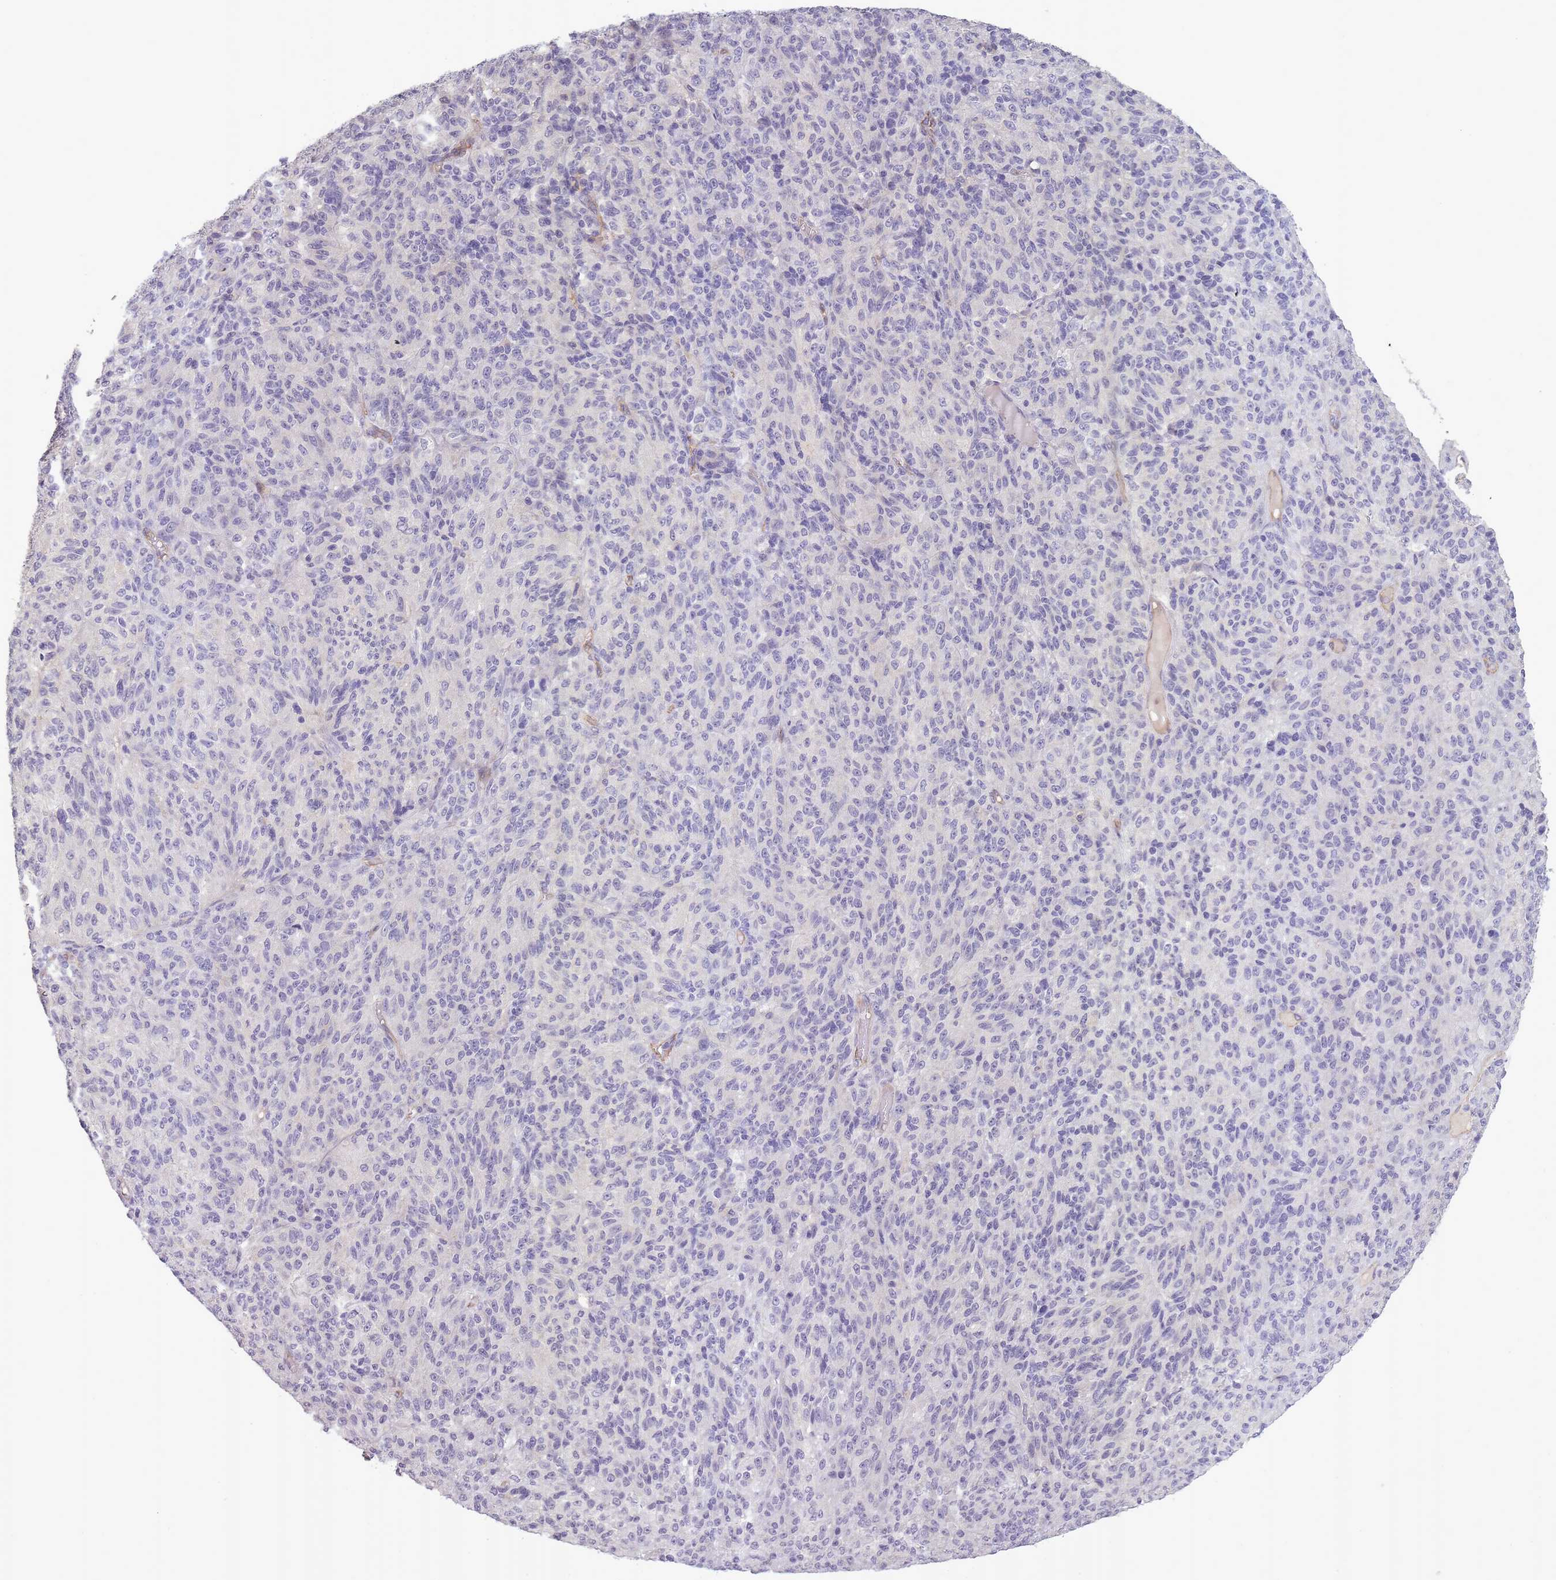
{"staining": {"intensity": "negative", "quantity": "none", "location": "none"}, "tissue": "melanoma", "cell_type": "Tumor cells", "image_type": "cancer", "snomed": [{"axis": "morphology", "description": "Malignant melanoma, Metastatic site"}, {"axis": "topography", "description": "Brain"}], "caption": "An image of malignant melanoma (metastatic site) stained for a protein shows no brown staining in tumor cells. (Brightfield microscopy of DAB IHC at high magnification).", "gene": "SLC8A2", "patient": {"sex": "female", "age": 56}}